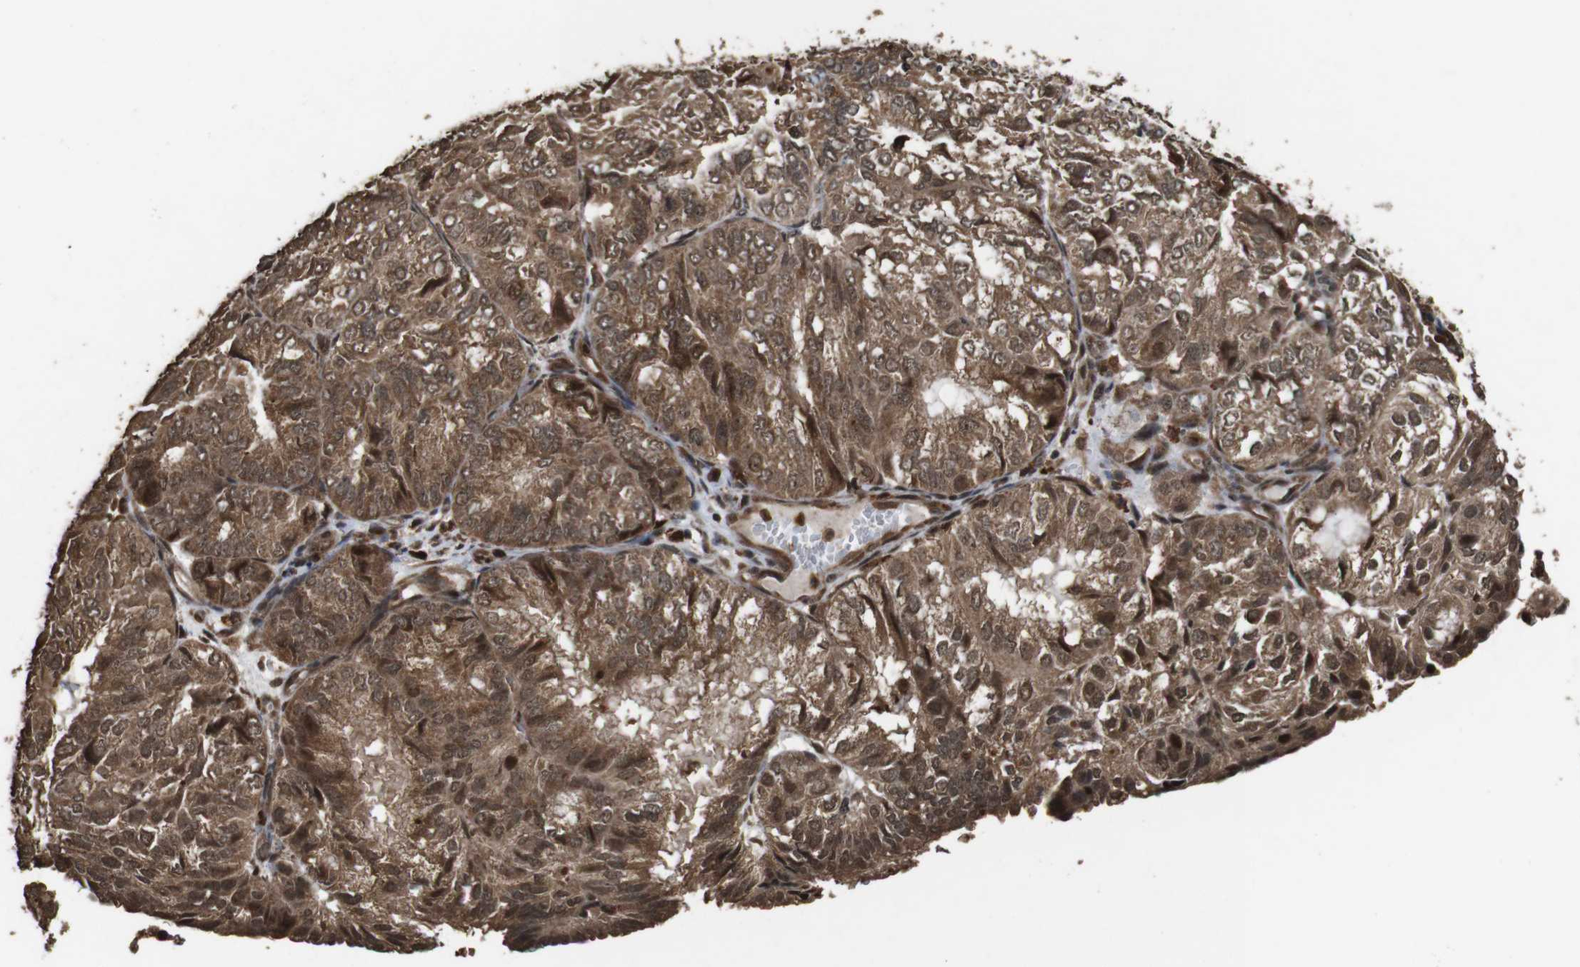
{"staining": {"intensity": "strong", "quantity": ">75%", "location": "cytoplasmic/membranous,nuclear"}, "tissue": "endometrial cancer", "cell_type": "Tumor cells", "image_type": "cancer", "snomed": [{"axis": "morphology", "description": "Adenocarcinoma, NOS"}, {"axis": "topography", "description": "Uterus"}], "caption": "Immunohistochemistry (IHC) histopathology image of neoplastic tissue: endometrial adenocarcinoma stained using IHC exhibits high levels of strong protein expression localized specifically in the cytoplasmic/membranous and nuclear of tumor cells, appearing as a cytoplasmic/membranous and nuclear brown color.", "gene": "RRAS2", "patient": {"sex": "female", "age": 60}}